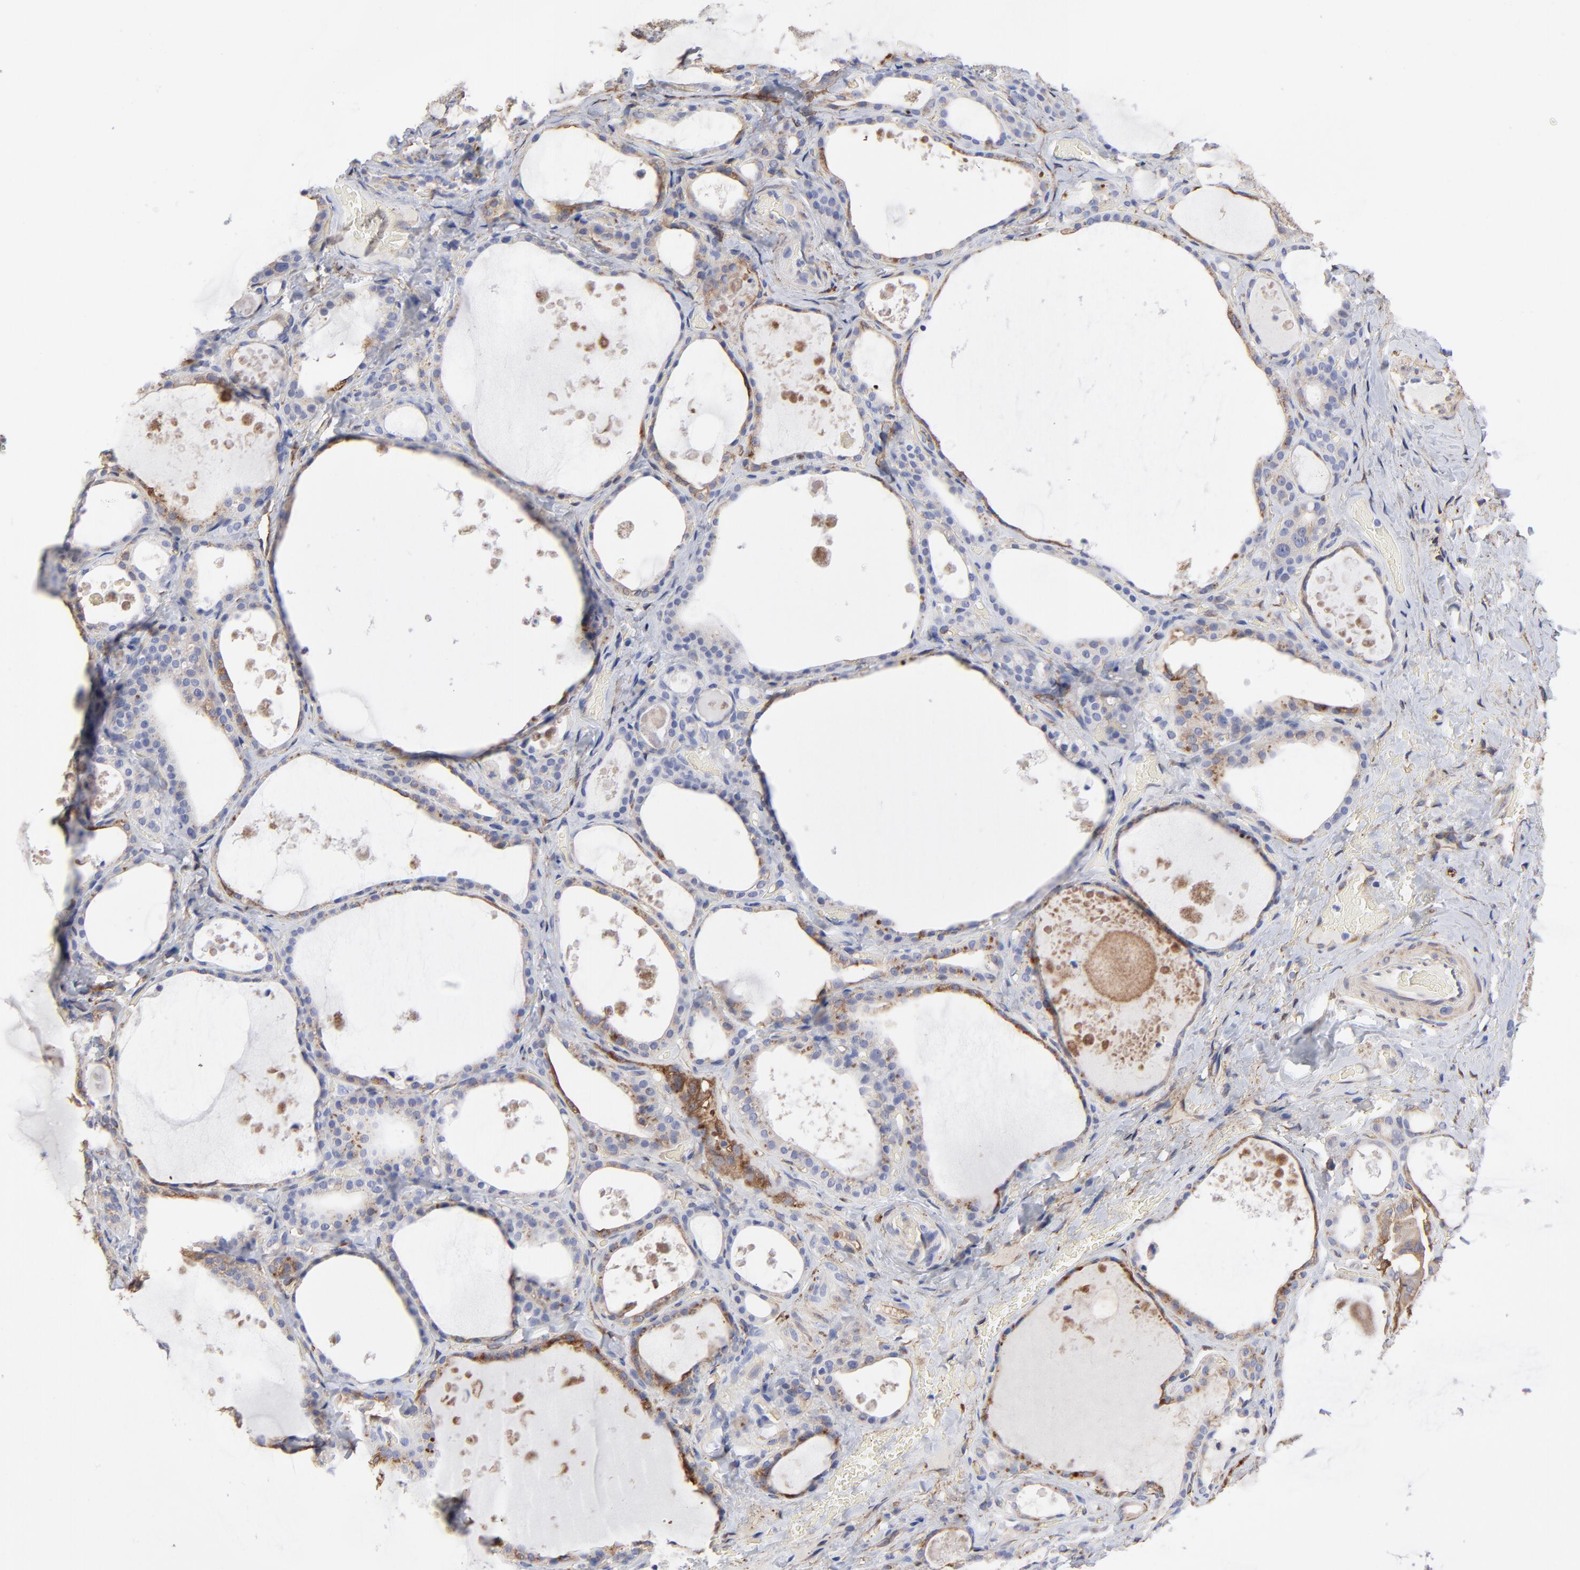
{"staining": {"intensity": "moderate", "quantity": "25%-75%", "location": "cytoplasmic/membranous"}, "tissue": "thyroid gland", "cell_type": "Glandular cells", "image_type": "normal", "snomed": [{"axis": "morphology", "description": "Normal tissue, NOS"}, {"axis": "topography", "description": "Thyroid gland"}], "caption": "Immunohistochemical staining of unremarkable human thyroid gland displays medium levels of moderate cytoplasmic/membranous positivity in about 25%-75% of glandular cells.", "gene": "CILP", "patient": {"sex": "male", "age": 61}}